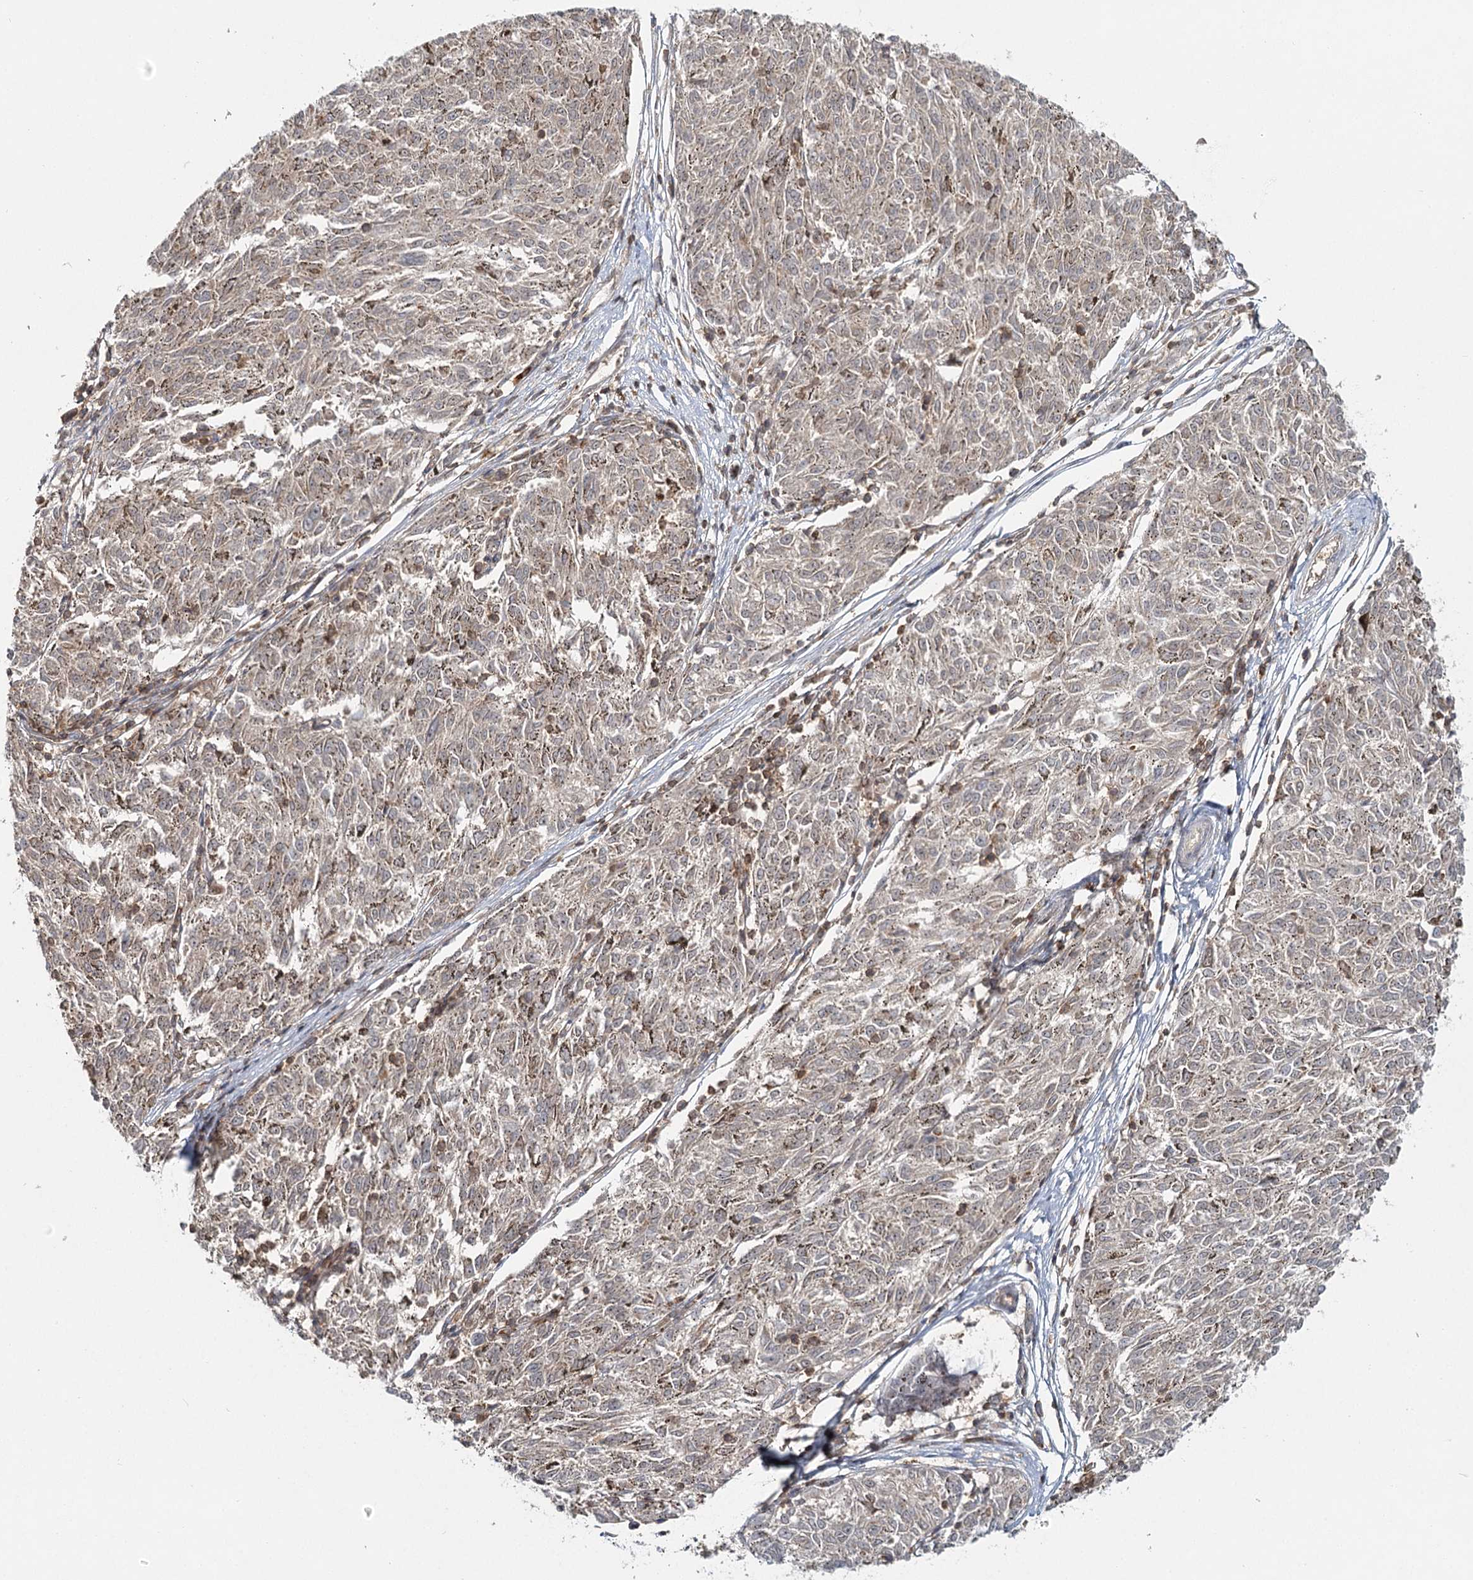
{"staining": {"intensity": "weak", "quantity": "25%-75%", "location": "cytoplasmic/membranous"}, "tissue": "melanoma", "cell_type": "Tumor cells", "image_type": "cancer", "snomed": [{"axis": "morphology", "description": "Malignant melanoma, NOS"}, {"axis": "topography", "description": "Skin"}], "caption": "A brown stain highlights weak cytoplasmic/membranous expression of a protein in malignant melanoma tumor cells. (DAB (3,3'-diaminobenzidine) = brown stain, brightfield microscopy at high magnification).", "gene": "FAM120B", "patient": {"sex": "female", "age": 72}}